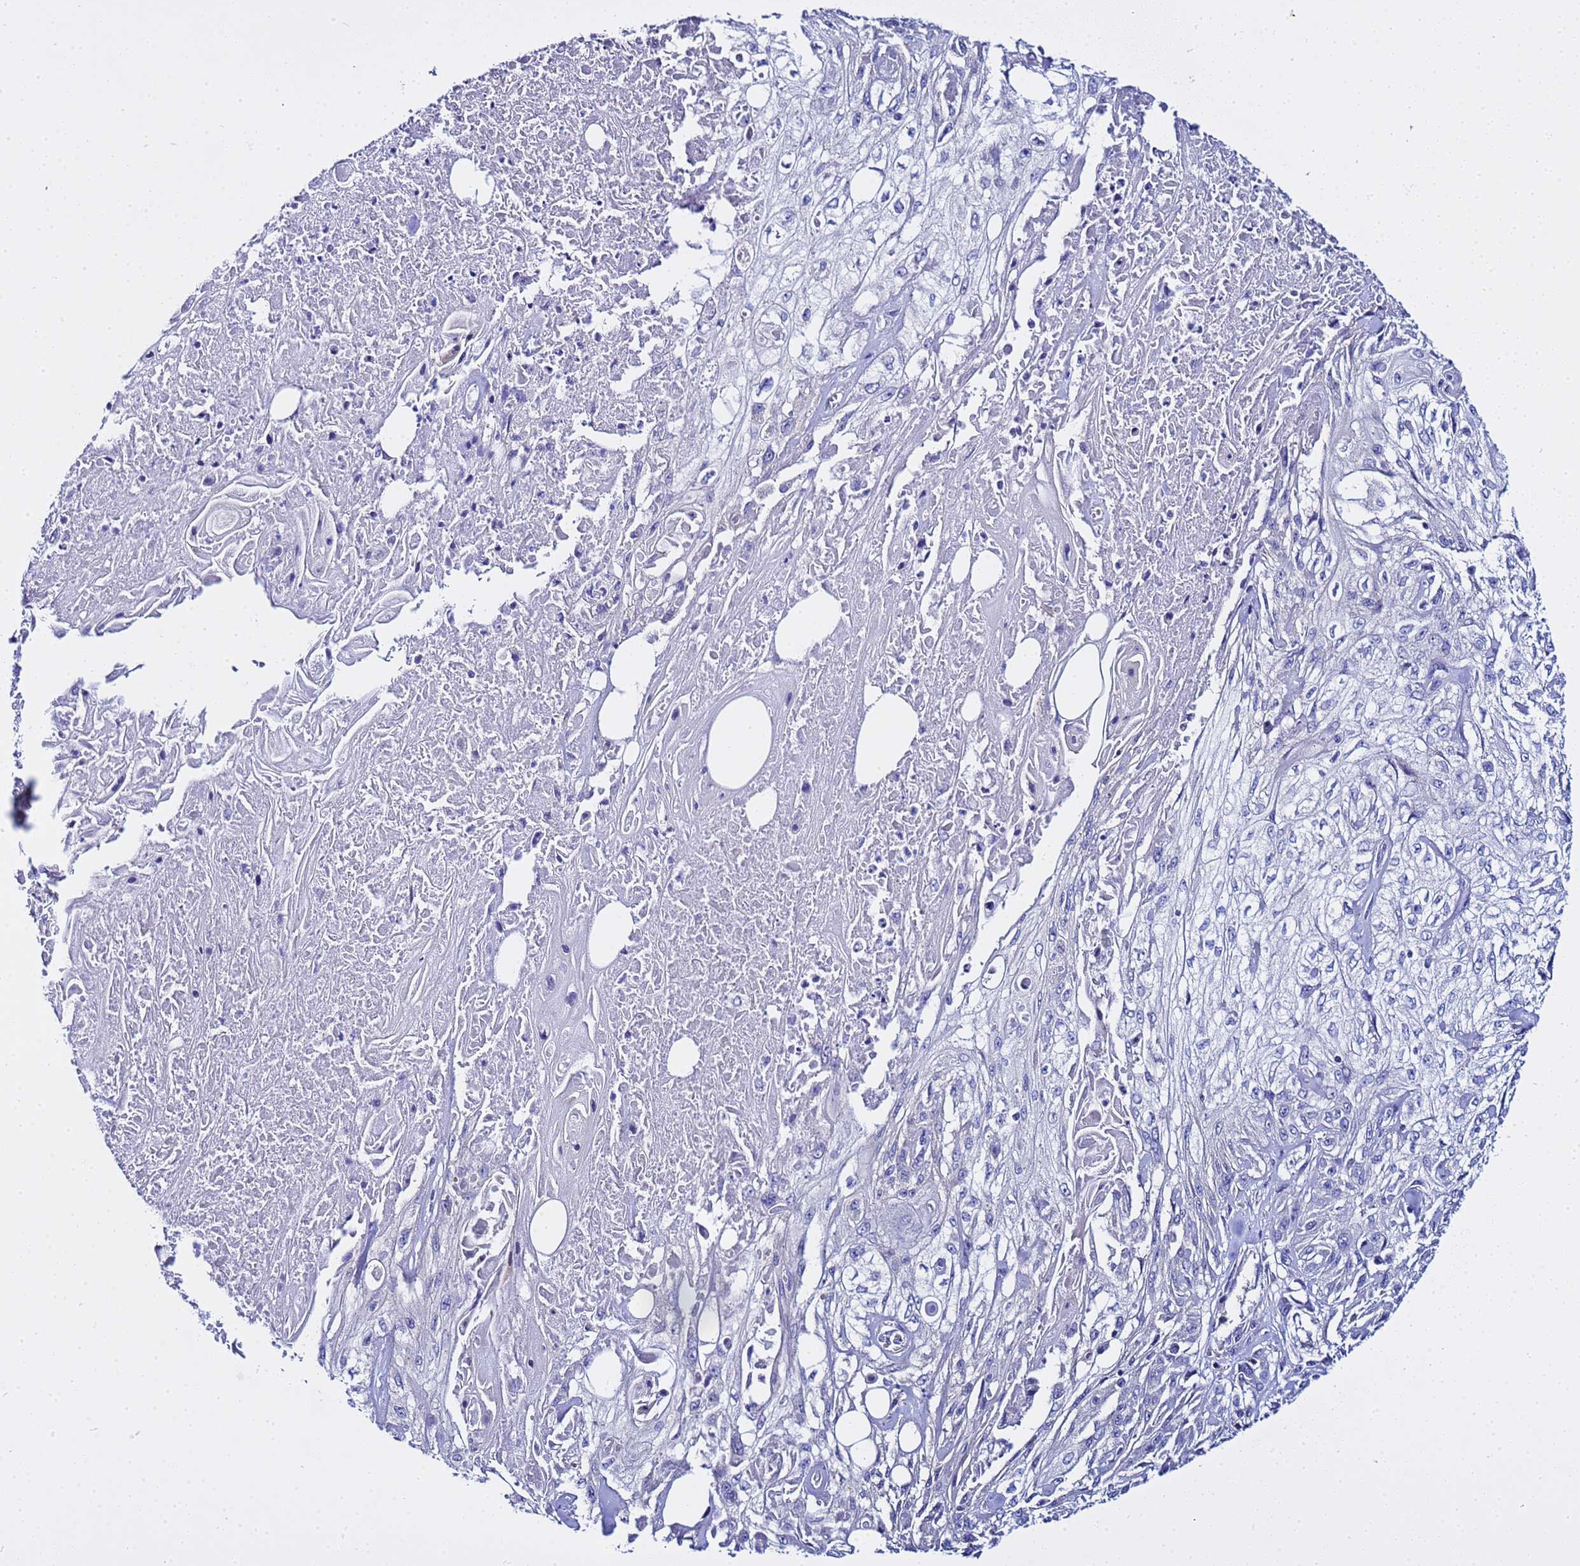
{"staining": {"intensity": "negative", "quantity": "none", "location": "none"}, "tissue": "skin cancer", "cell_type": "Tumor cells", "image_type": "cancer", "snomed": [{"axis": "morphology", "description": "Squamous cell carcinoma, NOS"}, {"axis": "morphology", "description": "Squamous cell carcinoma, metastatic, NOS"}, {"axis": "topography", "description": "Skin"}, {"axis": "topography", "description": "Lymph node"}], "caption": "Immunohistochemical staining of skin cancer shows no significant expression in tumor cells. (DAB (3,3'-diaminobenzidine) IHC visualized using brightfield microscopy, high magnification).", "gene": "USP18", "patient": {"sex": "male", "age": 75}}